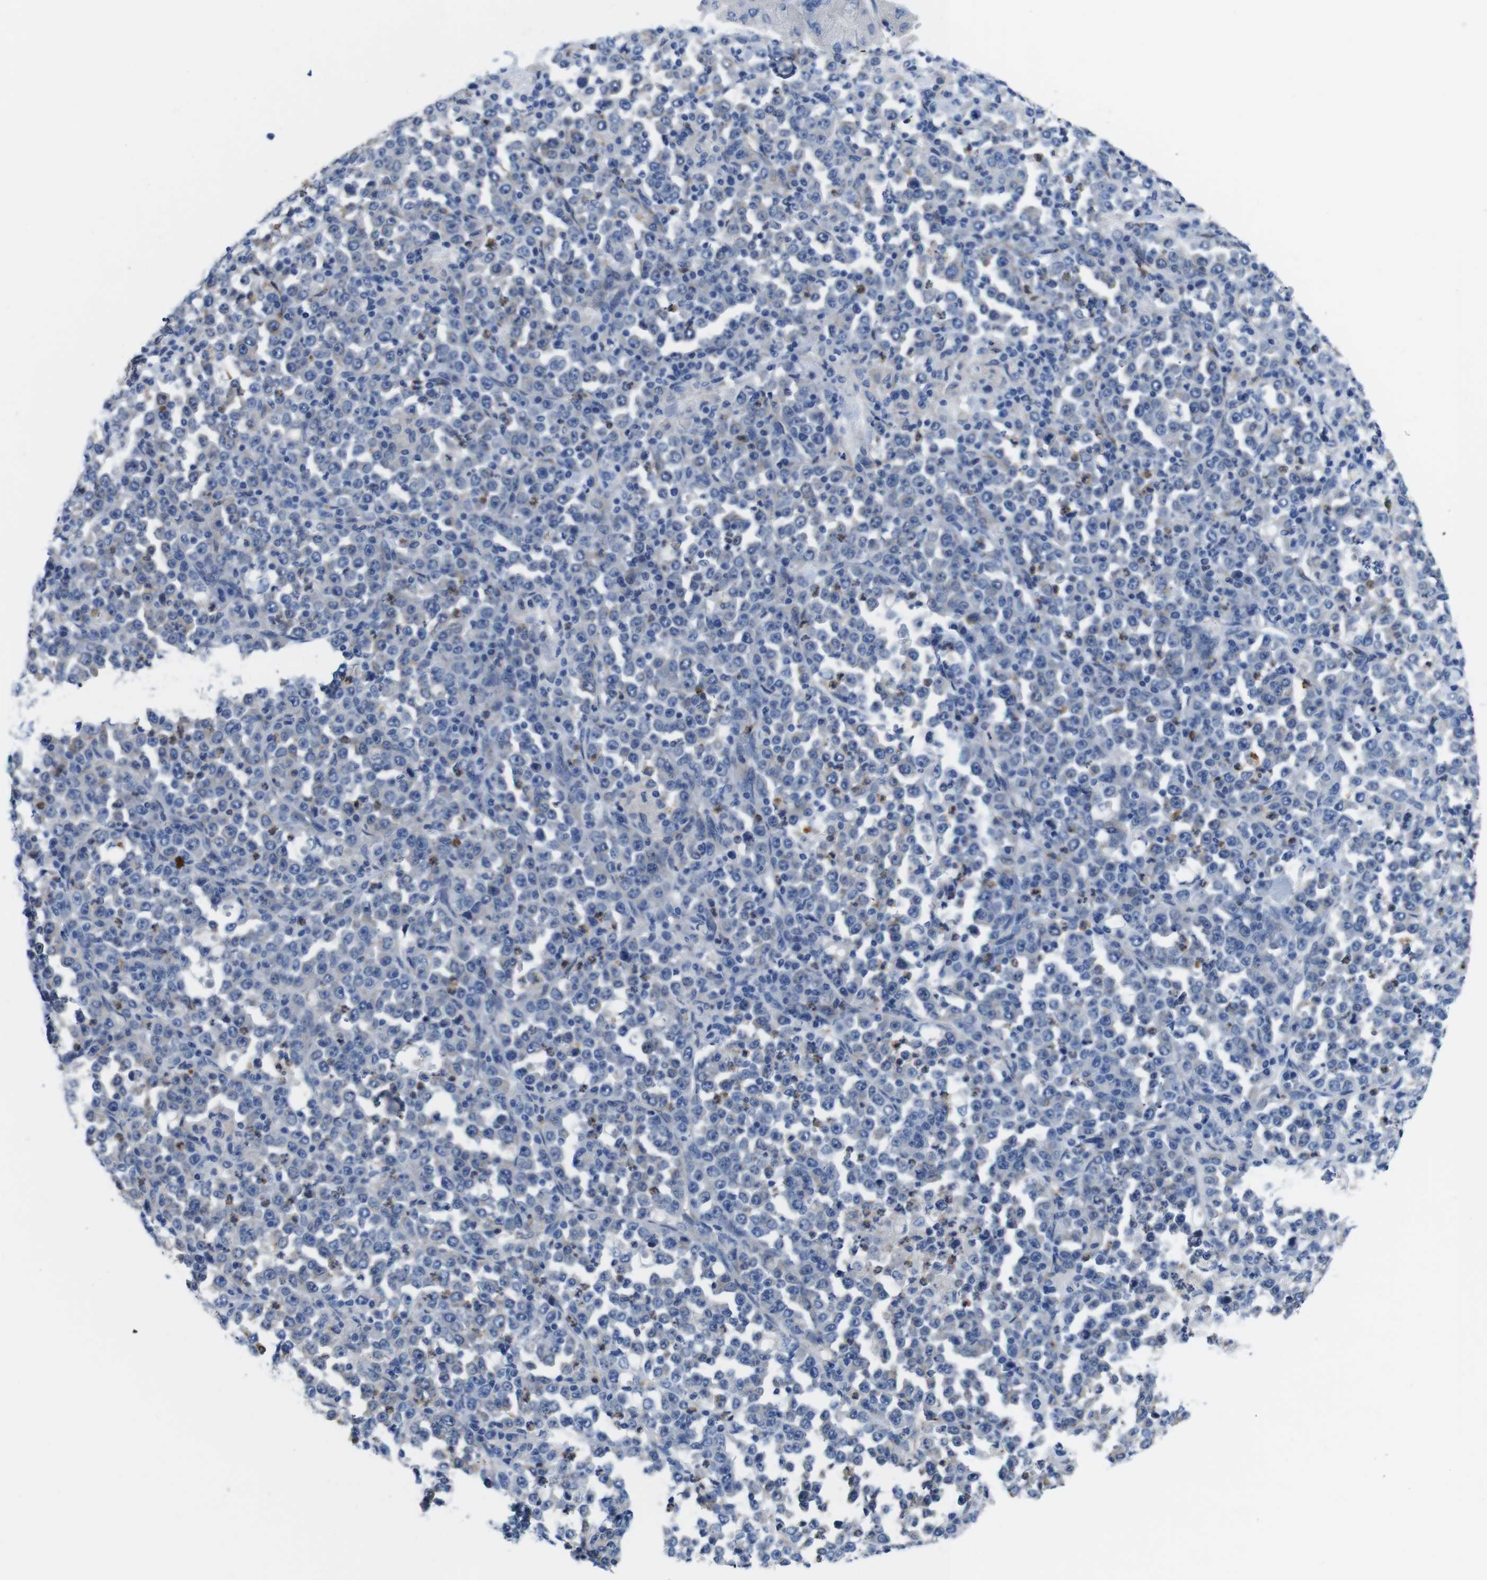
{"staining": {"intensity": "negative", "quantity": "none", "location": "none"}, "tissue": "stomach cancer", "cell_type": "Tumor cells", "image_type": "cancer", "snomed": [{"axis": "morphology", "description": "Normal tissue, NOS"}, {"axis": "morphology", "description": "Adenocarcinoma, NOS"}, {"axis": "topography", "description": "Stomach, upper"}, {"axis": "topography", "description": "Stomach"}], "caption": "Immunohistochemistry (IHC) photomicrograph of neoplastic tissue: stomach cancer (adenocarcinoma) stained with DAB (3,3'-diaminobenzidine) exhibits no significant protein expression in tumor cells. Nuclei are stained in blue.", "gene": "C1RL", "patient": {"sex": "male", "age": 59}}